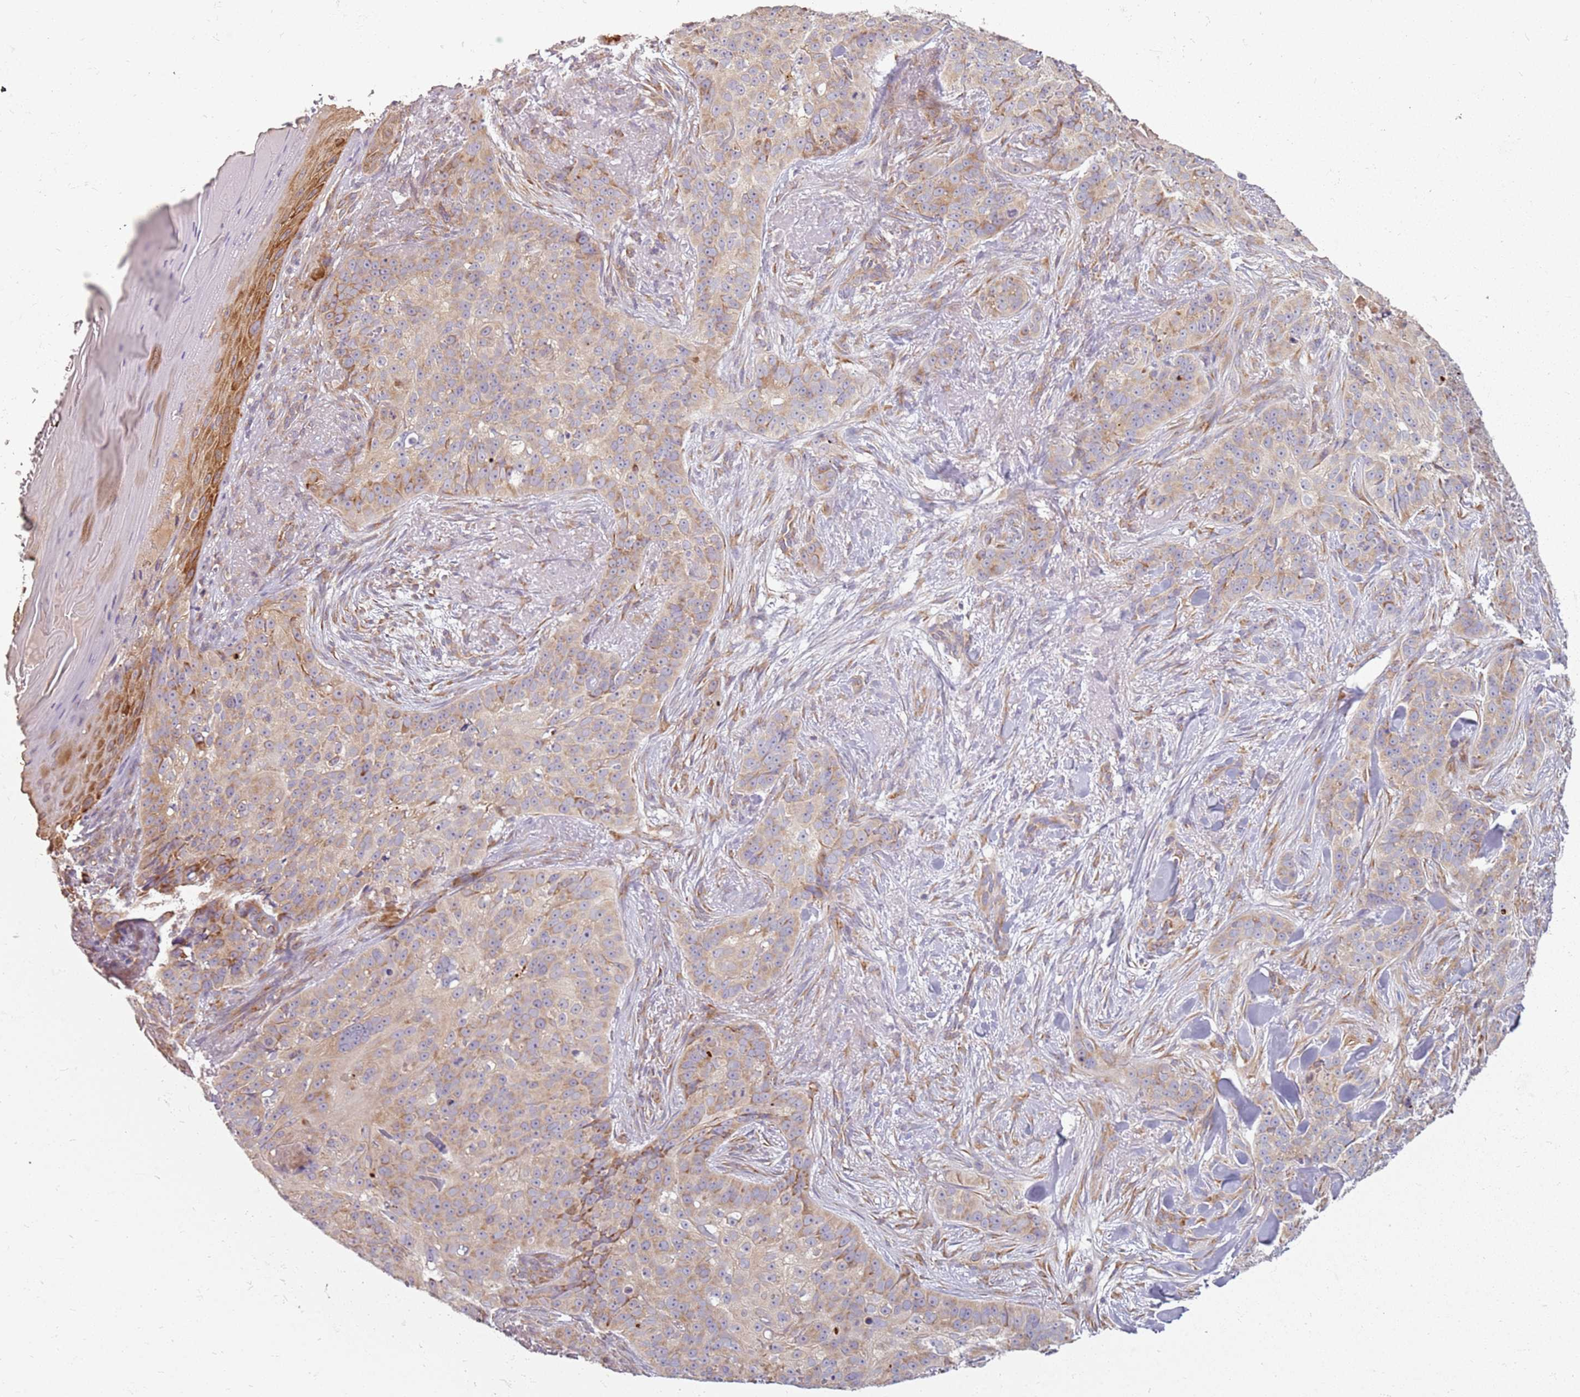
{"staining": {"intensity": "moderate", "quantity": "<25%", "location": "cytoplasmic/membranous"}, "tissue": "skin cancer", "cell_type": "Tumor cells", "image_type": "cancer", "snomed": [{"axis": "morphology", "description": "Basal cell carcinoma"}, {"axis": "topography", "description": "Skin"}], "caption": "Basal cell carcinoma (skin) stained with a brown dye demonstrates moderate cytoplasmic/membranous positive positivity in about <25% of tumor cells.", "gene": "RPS28", "patient": {"sex": "female", "age": 92}}